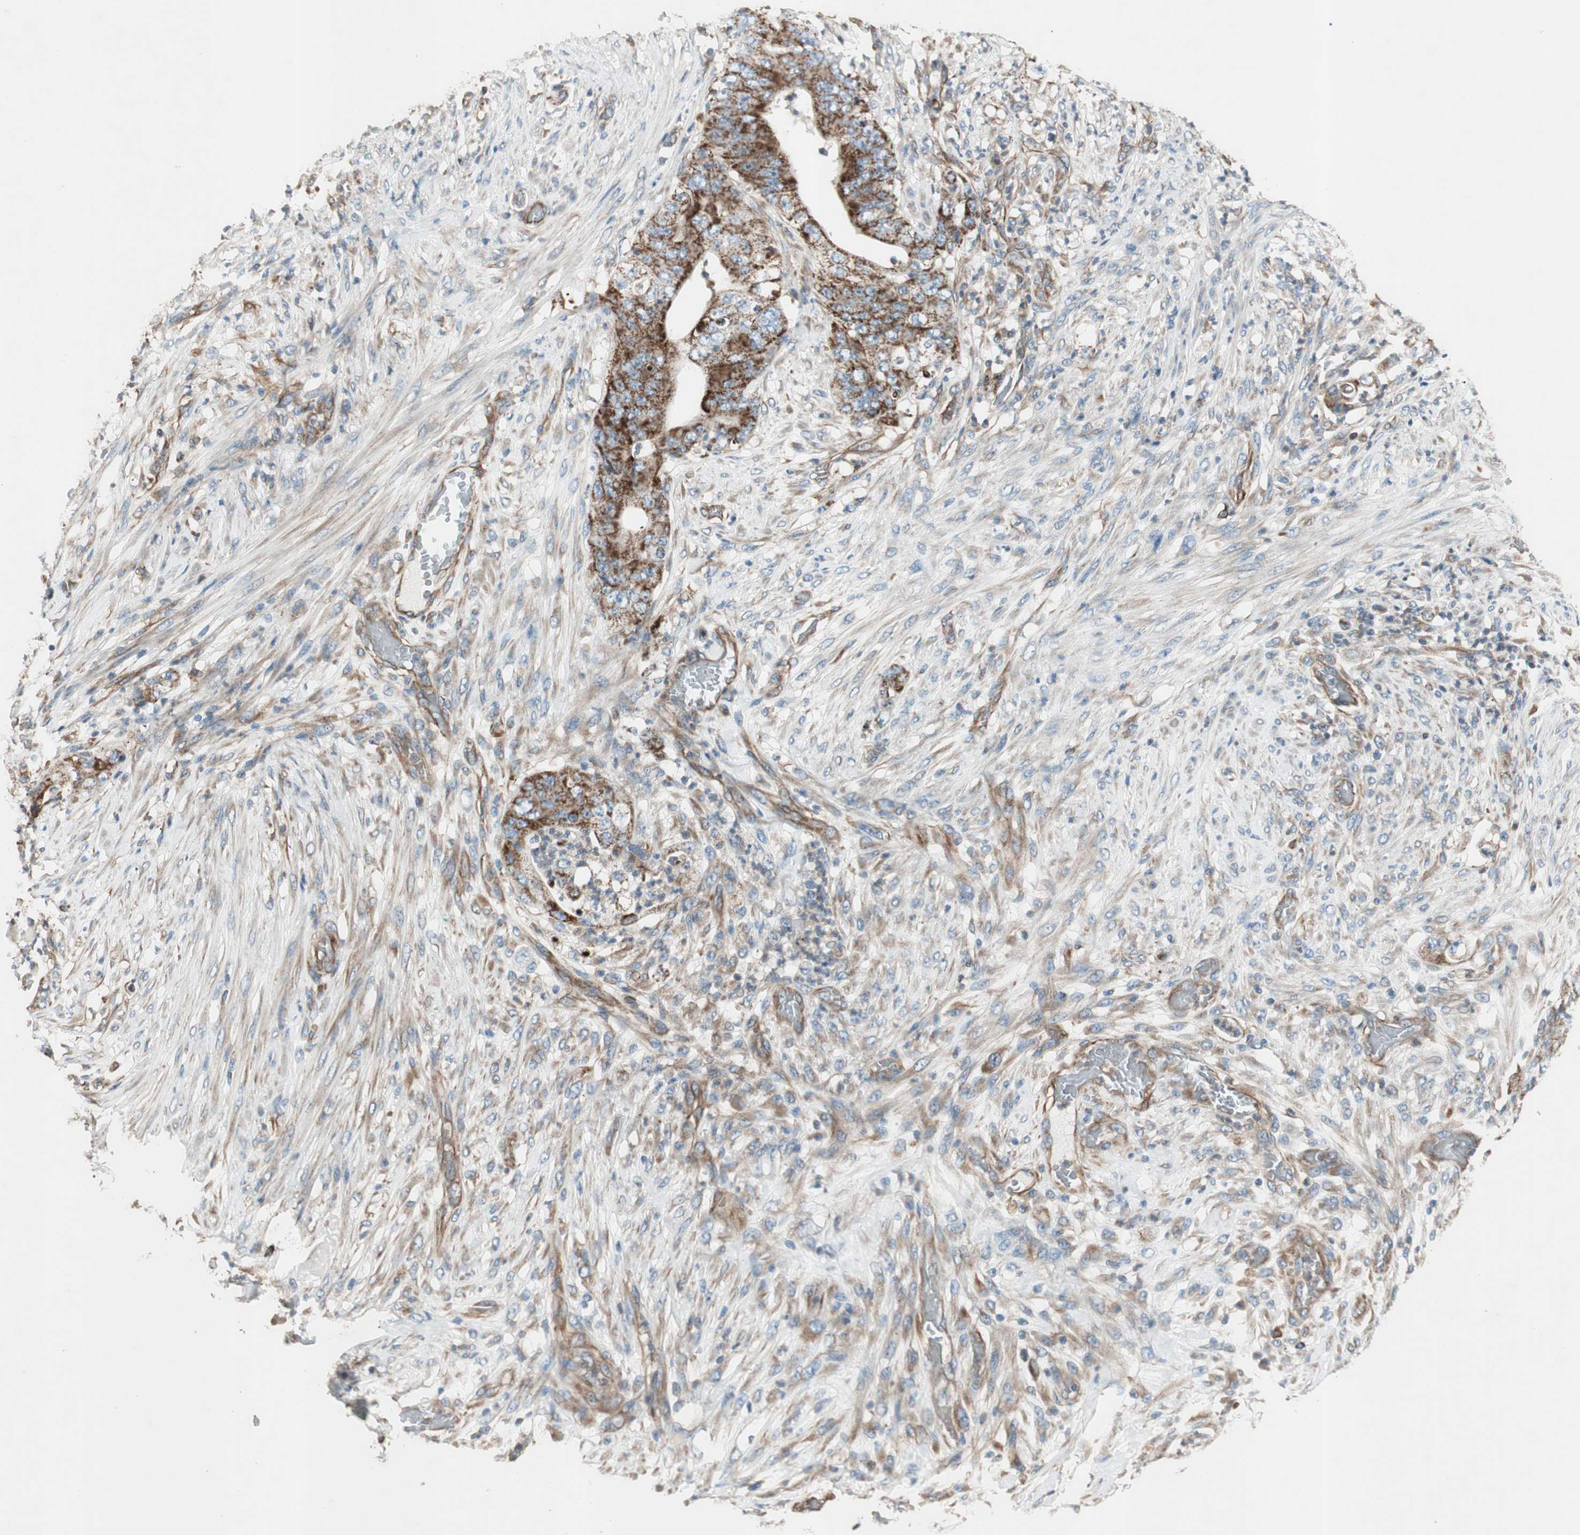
{"staining": {"intensity": "moderate", "quantity": "25%-75%", "location": "cytoplasmic/membranous"}, "tissue": "stomach cancer", "cell_type": "Tumor cells", "image_type": "cancer", "snomed": [{"axis": "morphology", "description": "Adenocarcinoma, NOS"}, {"axis": "topography", "description": "Stomach"}], "caption": "Immunohistochemistry (IHC) (DAB (3,3'-diaminobenzidine)) staining of stomach cancer (adenocarcinoma) displays moderate cytoplasmic/membranous protein expression in about 25%-75% of tumor cells. (DAB = brown stain, brightfield microscopy at high magnification).", "gene": "SRCIN1", "patient": {"sex": "female", "age": 73}}